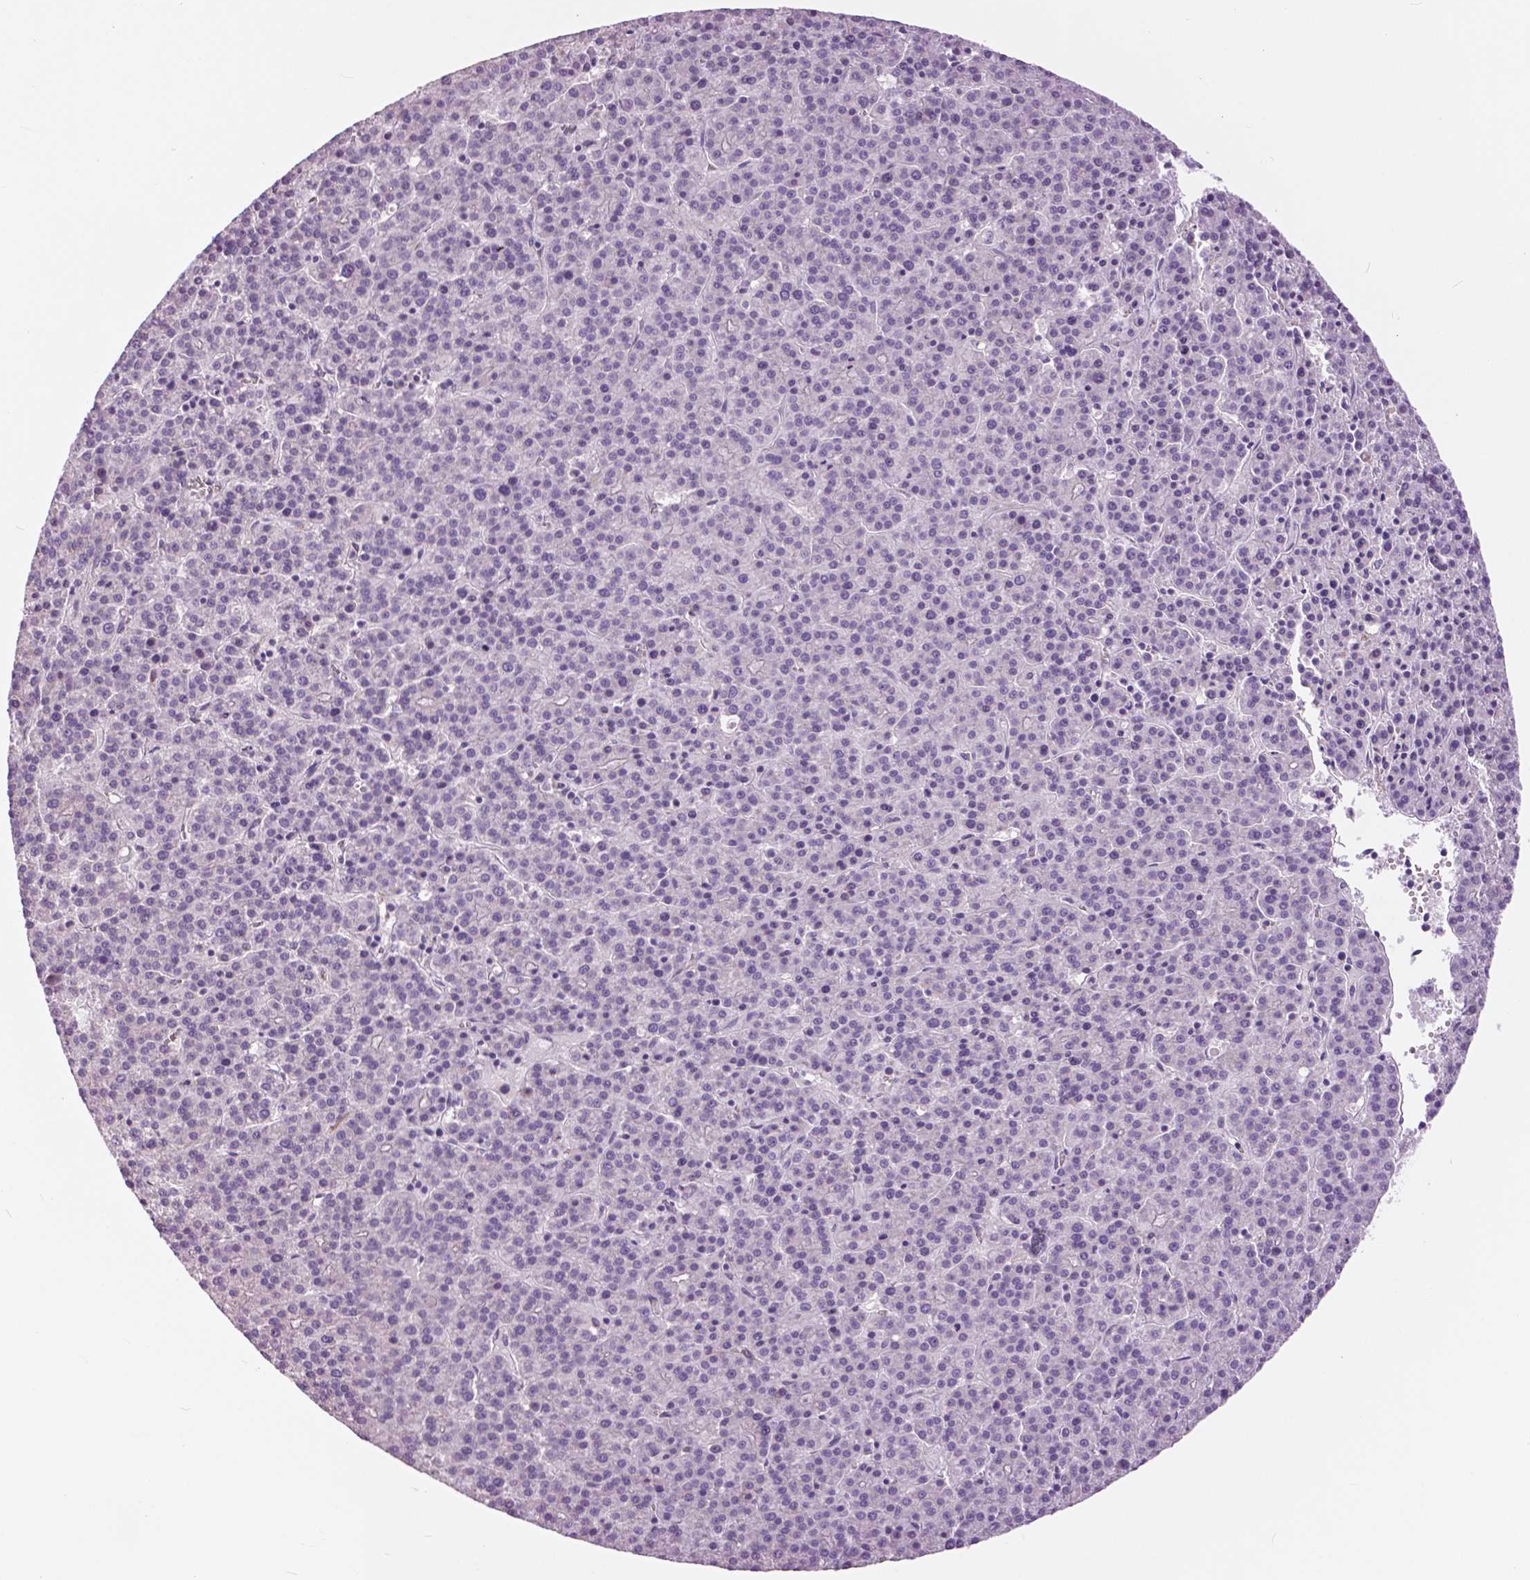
{"staining": {"intensity": "negative", "quantity": "none", "location": "none"}, "tissue": "liver cancer", "cell_type": "Tumor cells", "image_type": "cancer", "snomed": [{"axis": "morphology", "description": "Carcinoma, Hepatocellular, NOS"}, {"axis": "topography", "description": "Liver"}], "caption": "This photomicrograph is of hepatocellular carcinoma (liver) stained with immunohistochemistry to label a protein in brown with the nuclei are counter-stained blue. There is no expression in tumor cells.", "gene": "SERPINI1", "patient": {"sex": "female", "age": 58}}